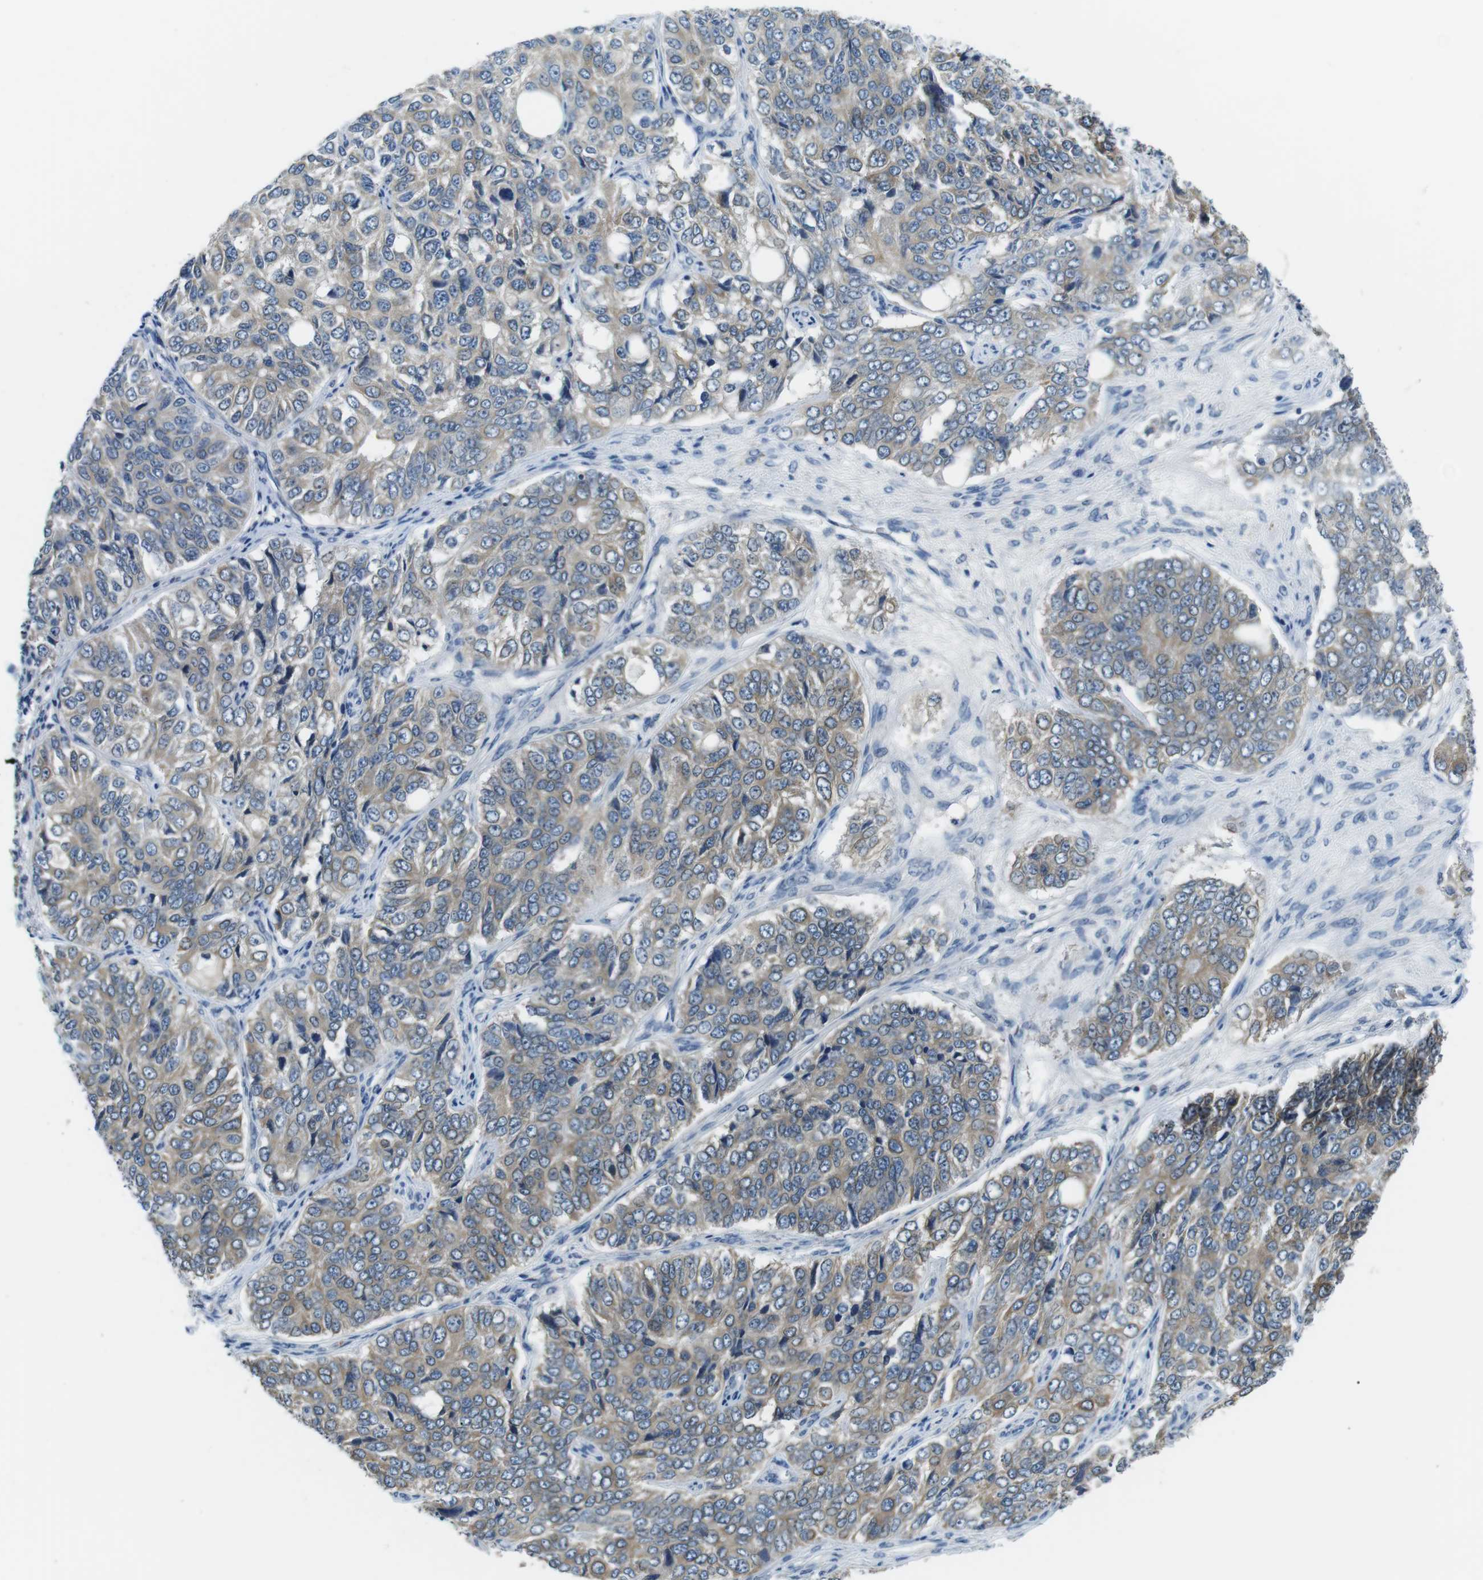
{"staining": {"intensity": "weak", "quantity": "<25%", "location": "cytoplasmic/membranous"}, "tissue": "ovarian cancer", "cell_type": "Tumor cells", "image_type": "cancer", "snomed": [{"axis": "morphology", "description": "Carcinoma, endometroid"}, {"axis": "topography", "description": "Ovary"}], "caption": "Endometroid carcinoma (ovarian) stained for a protein using immunohistochemistry displays no staining tumor cells.", "gene": "WSCD1", "patient": {"sex": "female", "age": 51}}